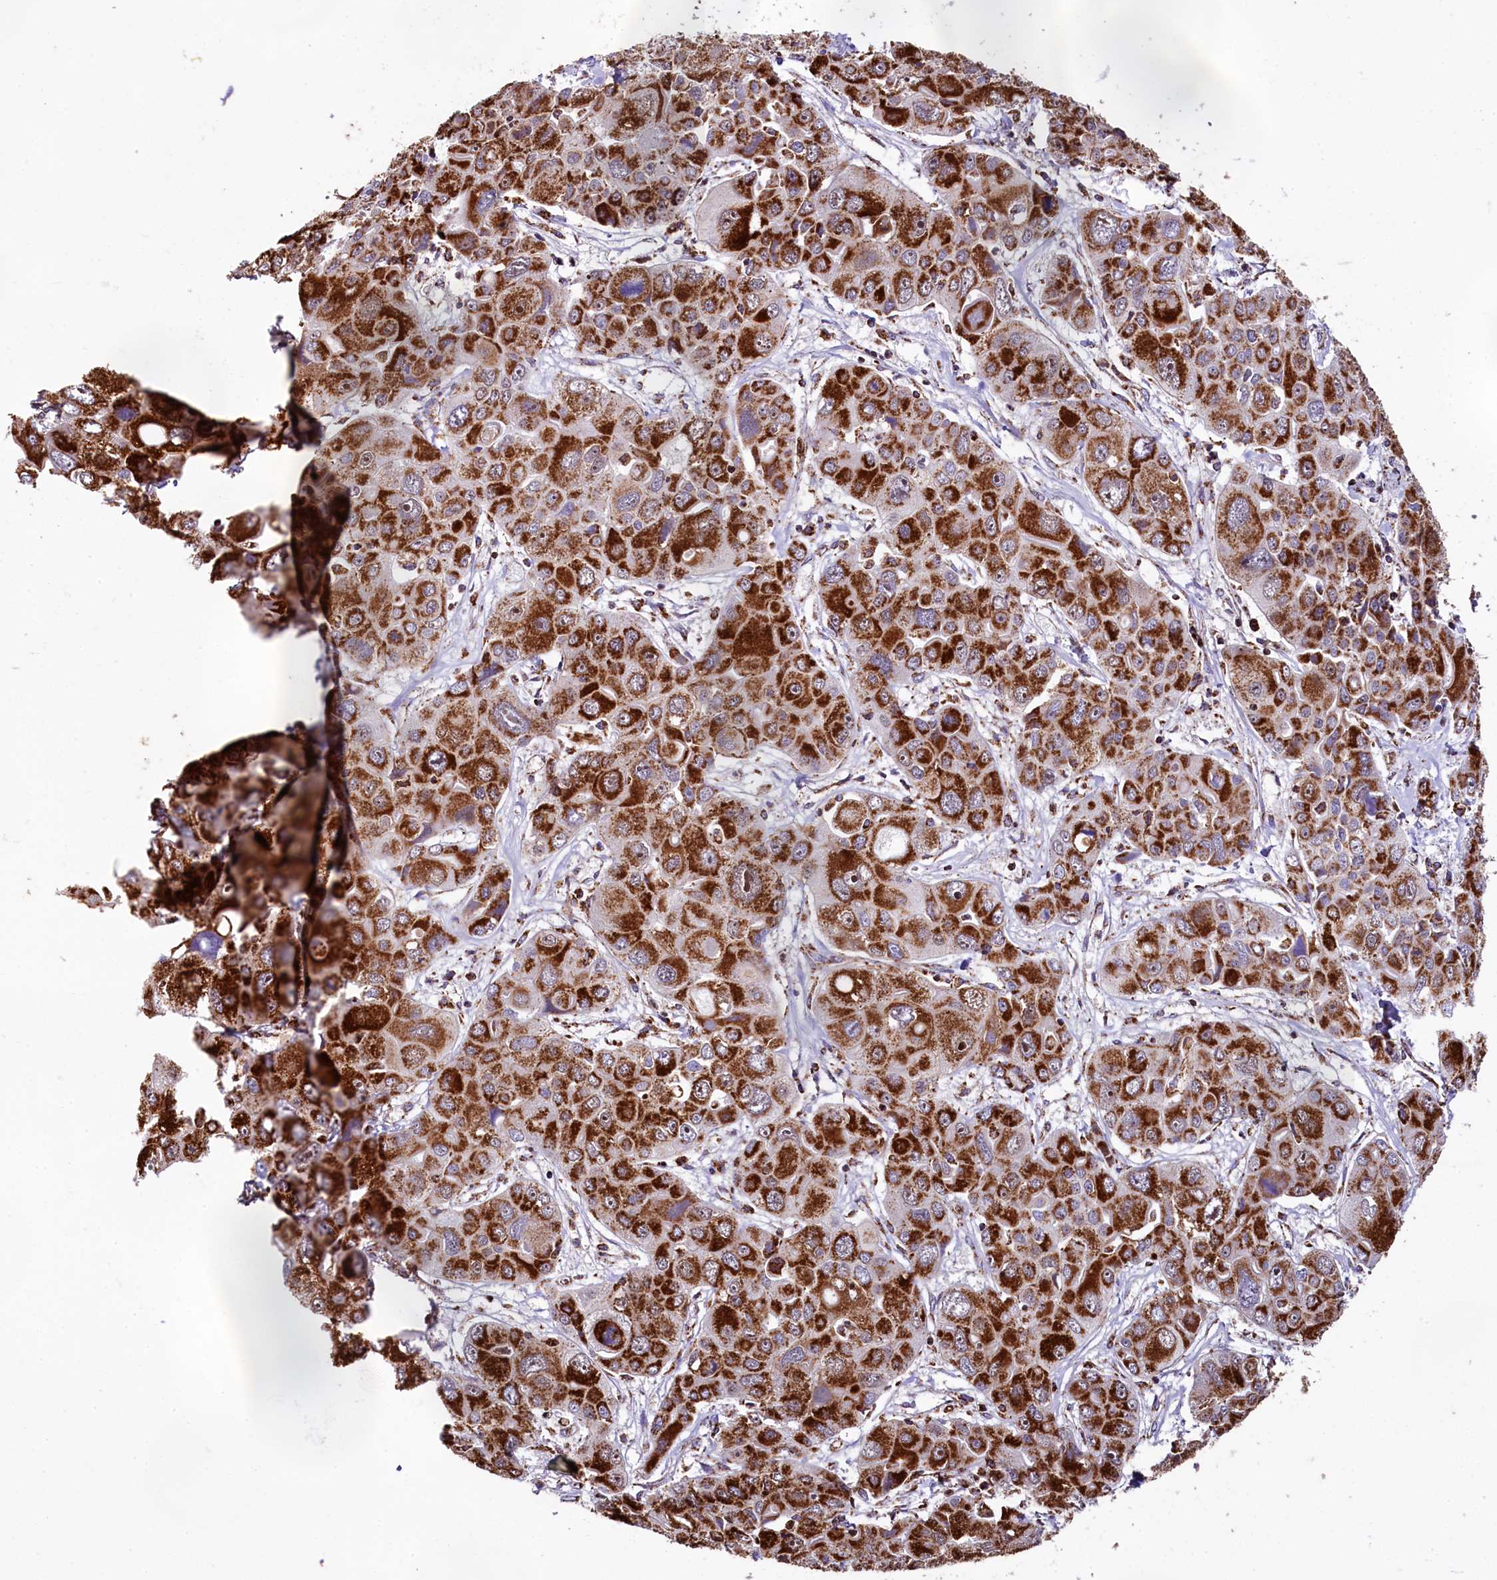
{"staining": {"intensity": "strong", "quantity": ">75%", "location": "cytoplasmic/membranous"}, "tissue": "liver cancer", "cell_type": "Tumor cells", "image_type": "cancer", "snomed": [{"axis": "morphology", "description": "Cholangiocarcinoma"}, {"axis": "topography", "description": "Liver"}], "caption": "The image demonstrates a brown stain indicating the presence of a protein in the cytoplasmic/membranous of tumor cells in liver cholangiocarcinoma.", "gene": "KLC2", "patient": {"sex": "male", "age": 67}}